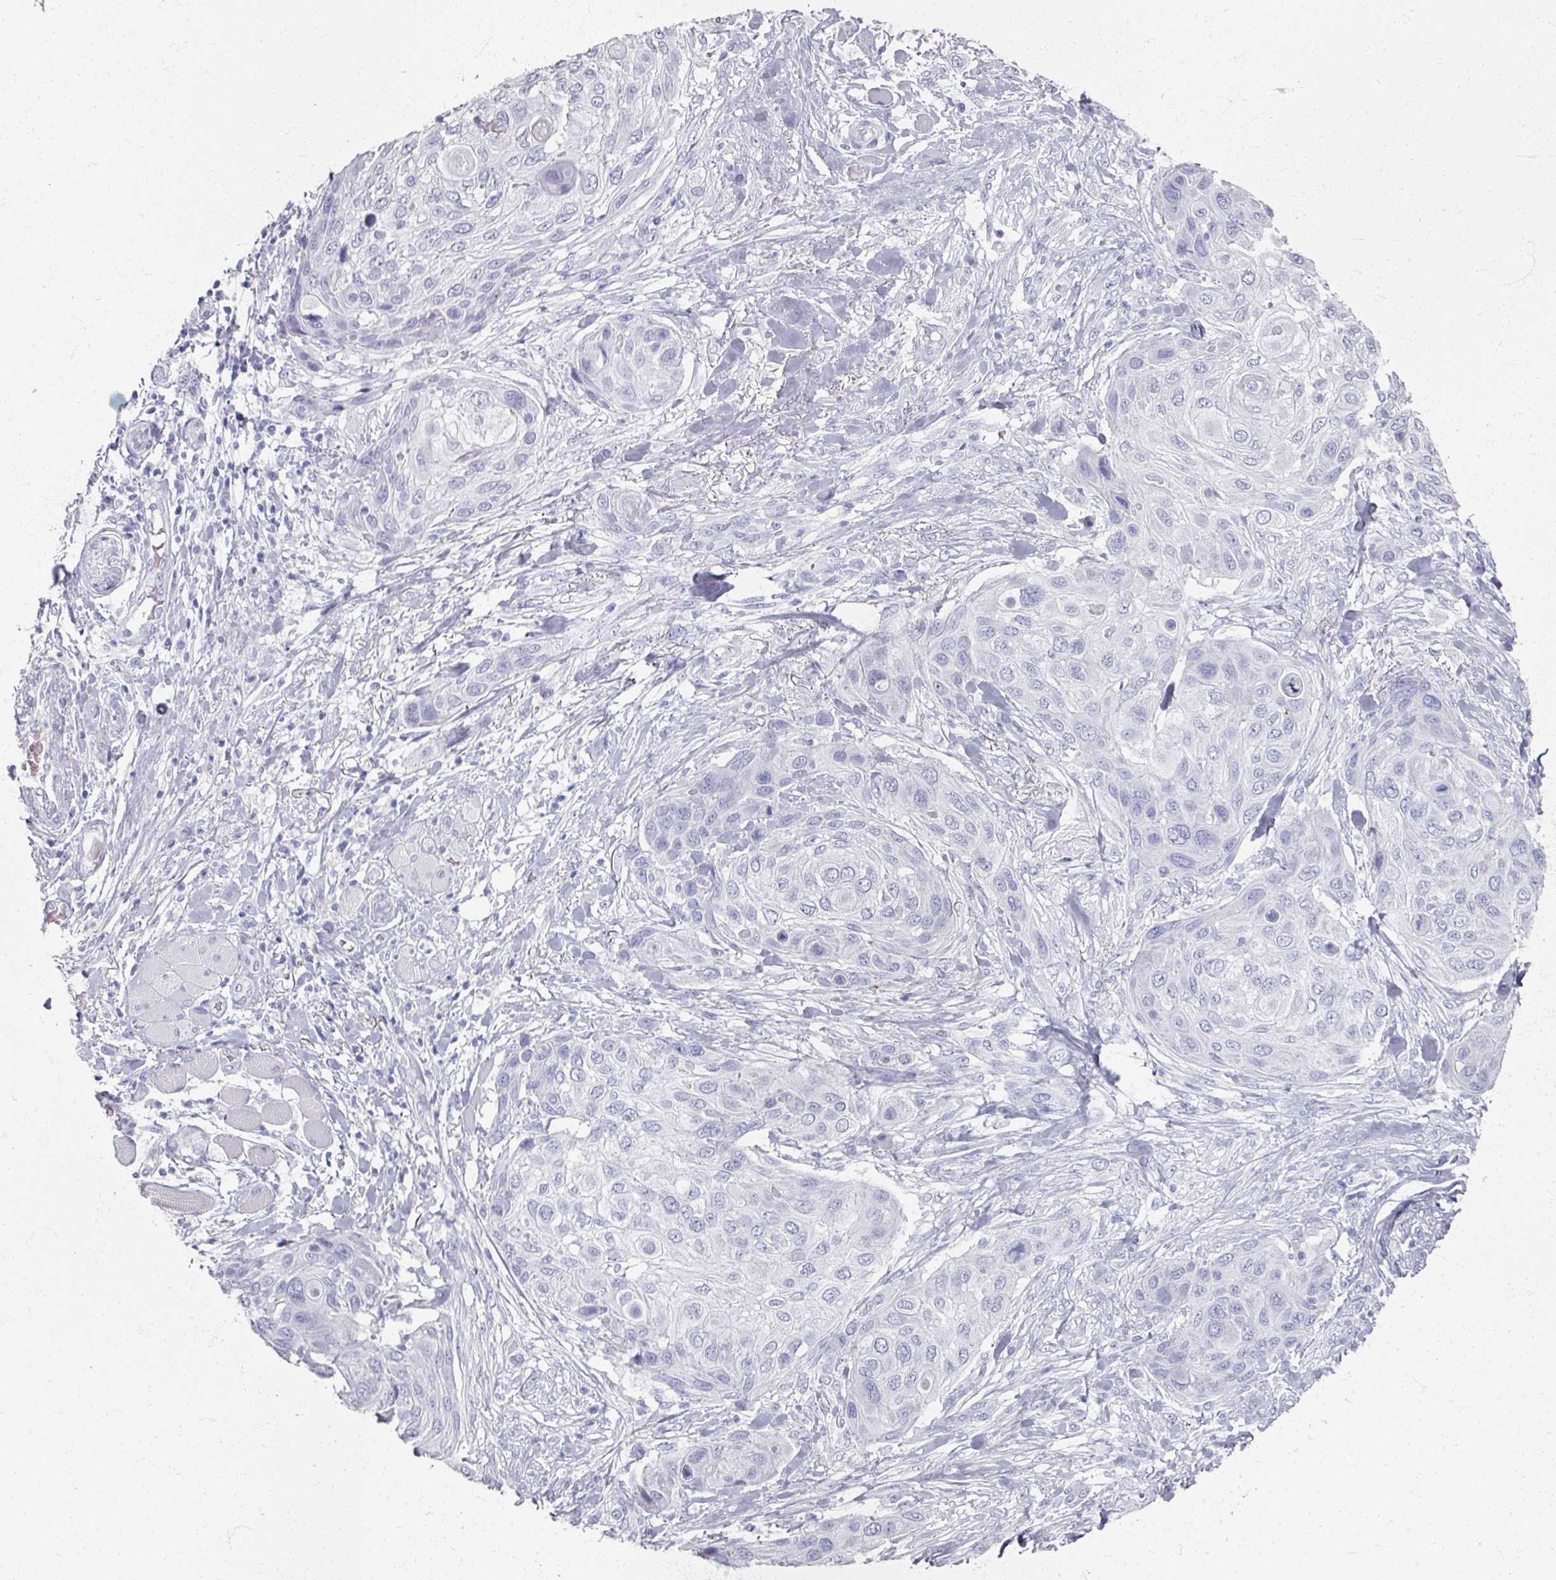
{"staining": {"intensity": "negative", "quantity": "none", "location": "none"}, "tissue": "skin cancer", "cell_type": "Tumor cells", "image_type": "cancer", "snomed": [{"axis": "morphology", "description": "Squamous cell carcinoma, NOS"}, {"axis": "topography", "description": "Skin"}], "caption": "This is a photomicrograph of immunohistochemistry staining of skin cancer, which shows no staining in tumor cells.", "gene": "PSKH1", "patient": {"sex": "female", "age": 87}}